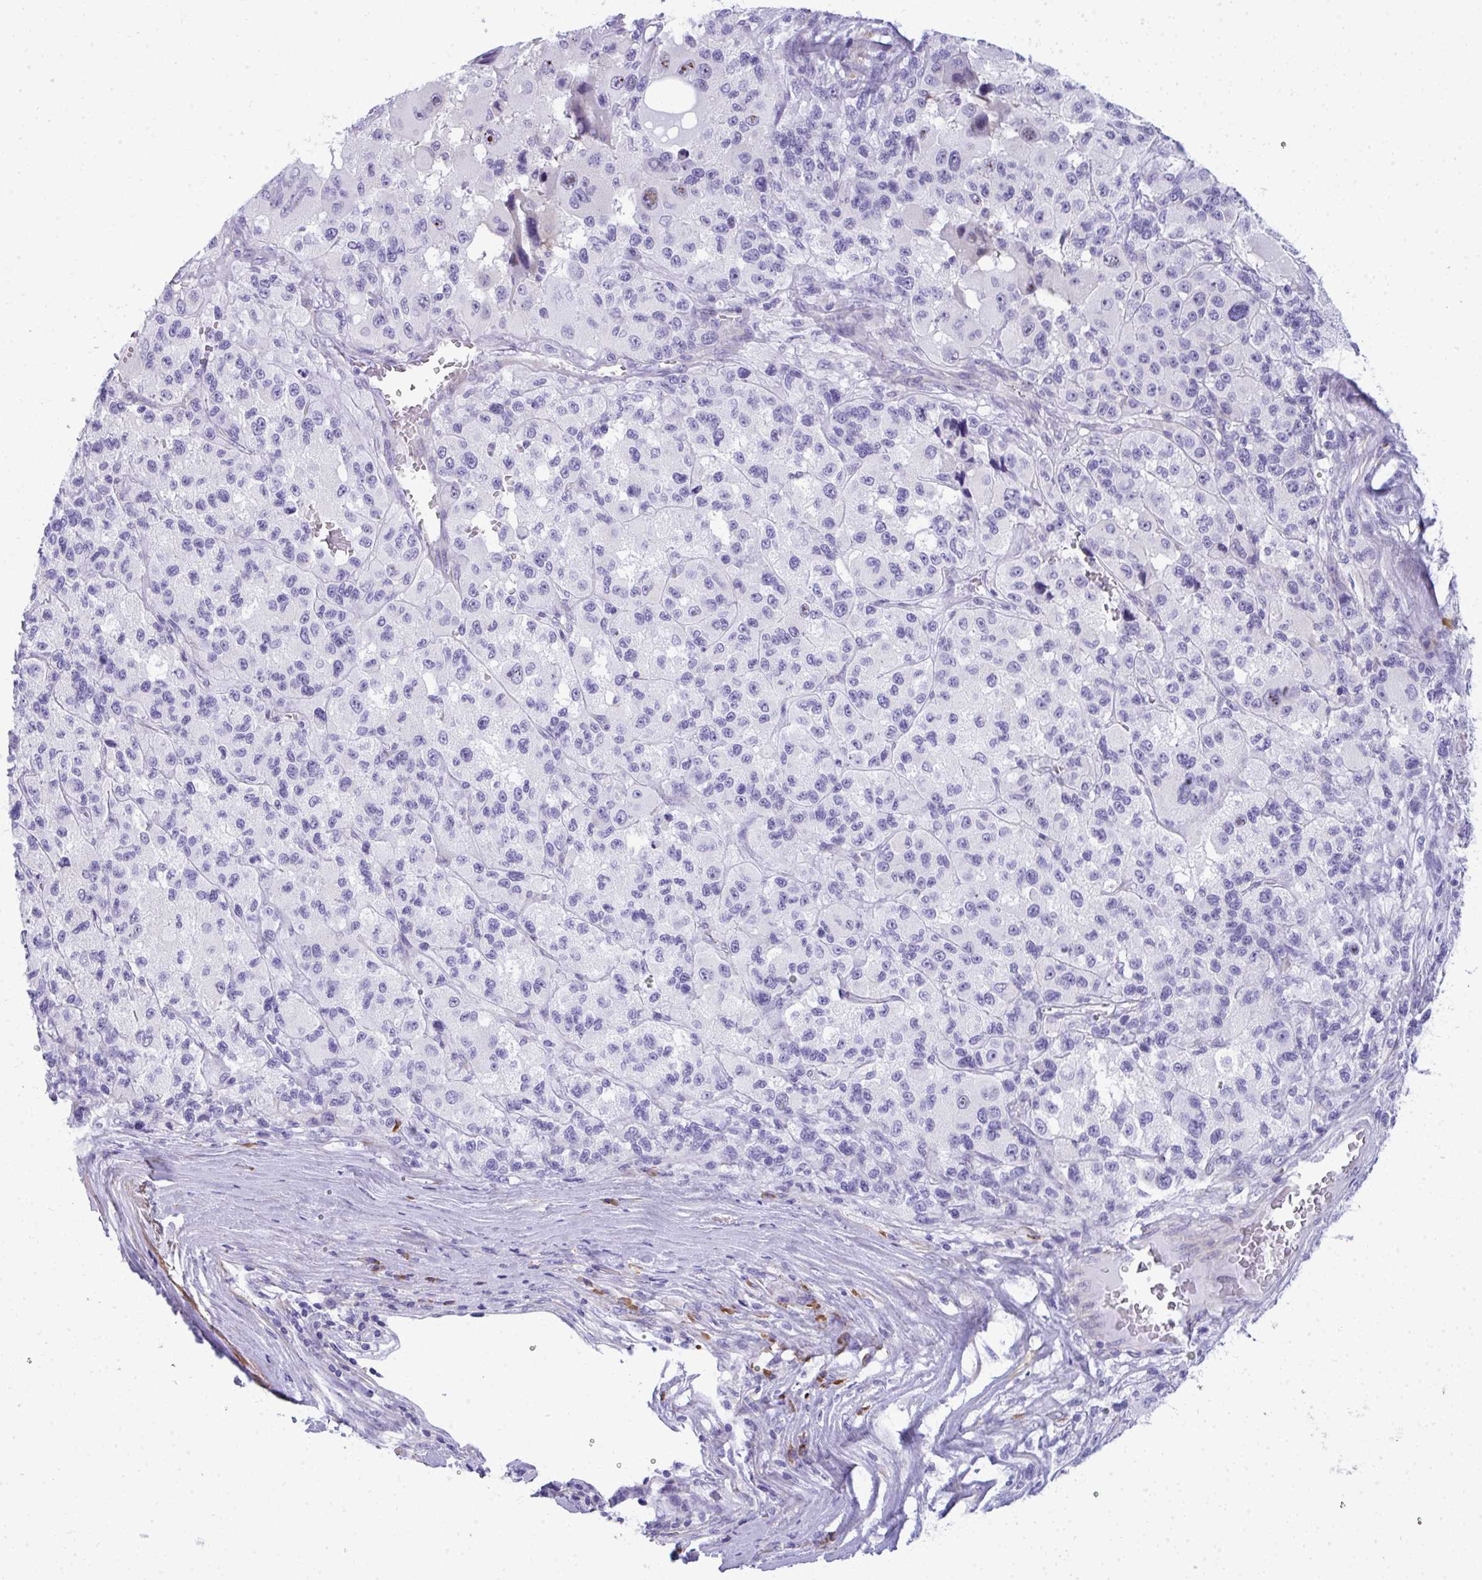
{"staining": {"intensity": "weak", "quantity": "<25%", "location": "nuclear"}, "tissue": "melanoma", "cell_type": "Tumor cells", "image_type": "cancer", "snomed": [{"axis": "morphology", "description": "Malignant melanoma, Metastatic site"}, {"axis": "topography", "description": "Lymph node"}], "caption": "Immunohistochemistry (IHC) of malignant melanoma (metastatic site) exhibits no positivity in tumor cells.", "gene": "PUS7L", "patient": {"sex": "female", "age": 65}}